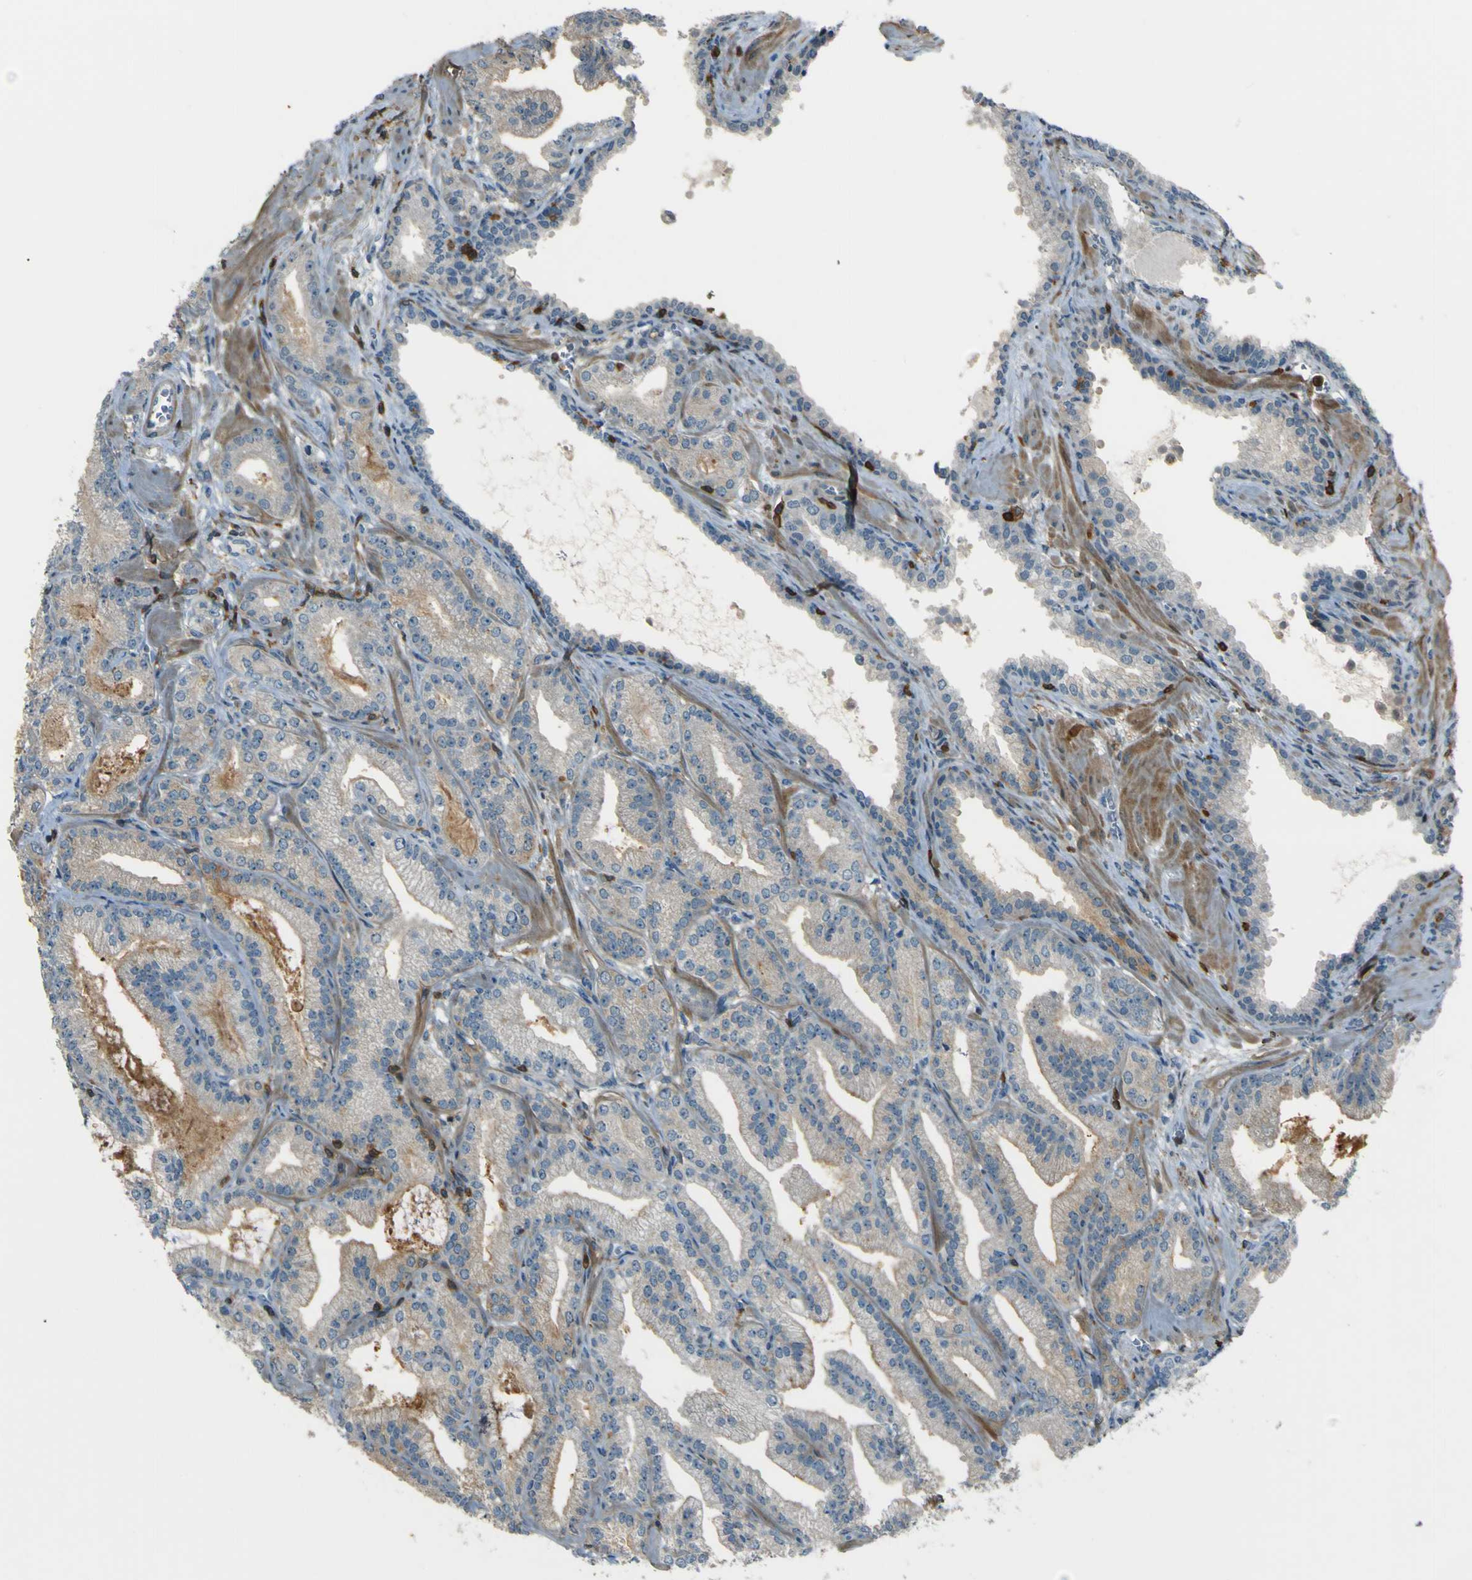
{"staining": {"intensity": "weak", "quantity": "<25%", "location": "cytoplasmic/membranous"}, "tissue": "prostate cancer", "cell_type": "Tumor cells", "image_type": "cancer", "snomed": [{"axis": "morphology", "description": "Adenocarcinoma, Low grade"}, {"axis": "topography", "description": "Prostate"}], "caption": "Immunohistochemical staining of human prostate cancer (low-grade adenocarcinoma) displays no significant expression in tumor cells. (DAB immunohistochemistry with hematoxylin counter stain).", "gene": "PCDHB5", "patient": {"sex": "male", "age": 59}}